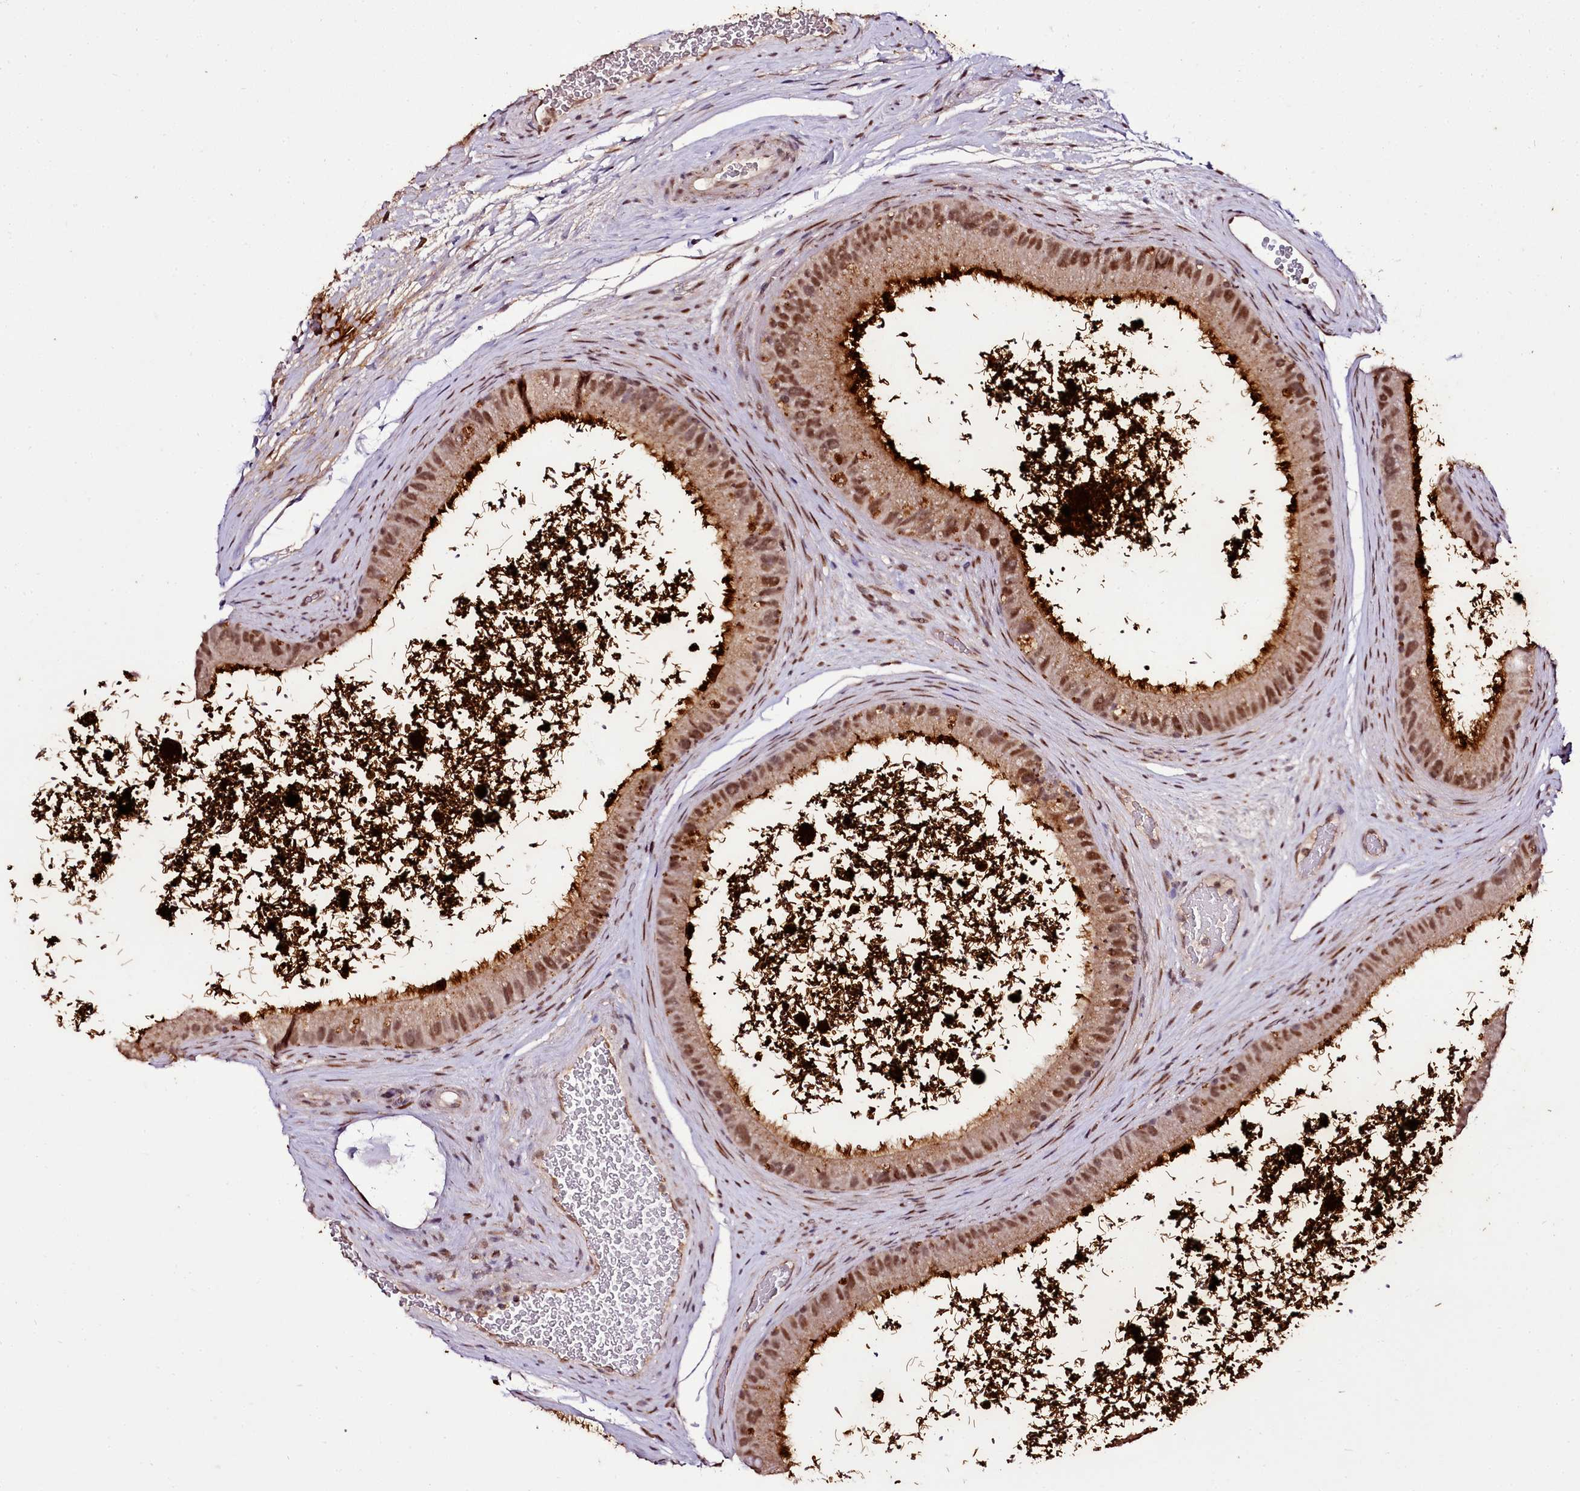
{"staining": {"intensity": "strong", "quantity": ">75%", "location": "cytoplasmic/membranous,nuclear"}, "tissue": "epididymis", "cell_type": "Glandular cells", "image_type": "normal", "snomed": [{"axis": "morphology", "description": "Normal tissue, NOS"}, {"axis": "topography", "description": "Epididymis, spermatic cord, NOS"}], "caption": "High-power microscopy captured an immunohistochemistry image of normal epididymis, revealing strong cytoplasmic/membranous,nuclear expression in about >75% of glandular cells.", "gene": "EDIL3", "patient": {"sex": "male", "age": 50}}